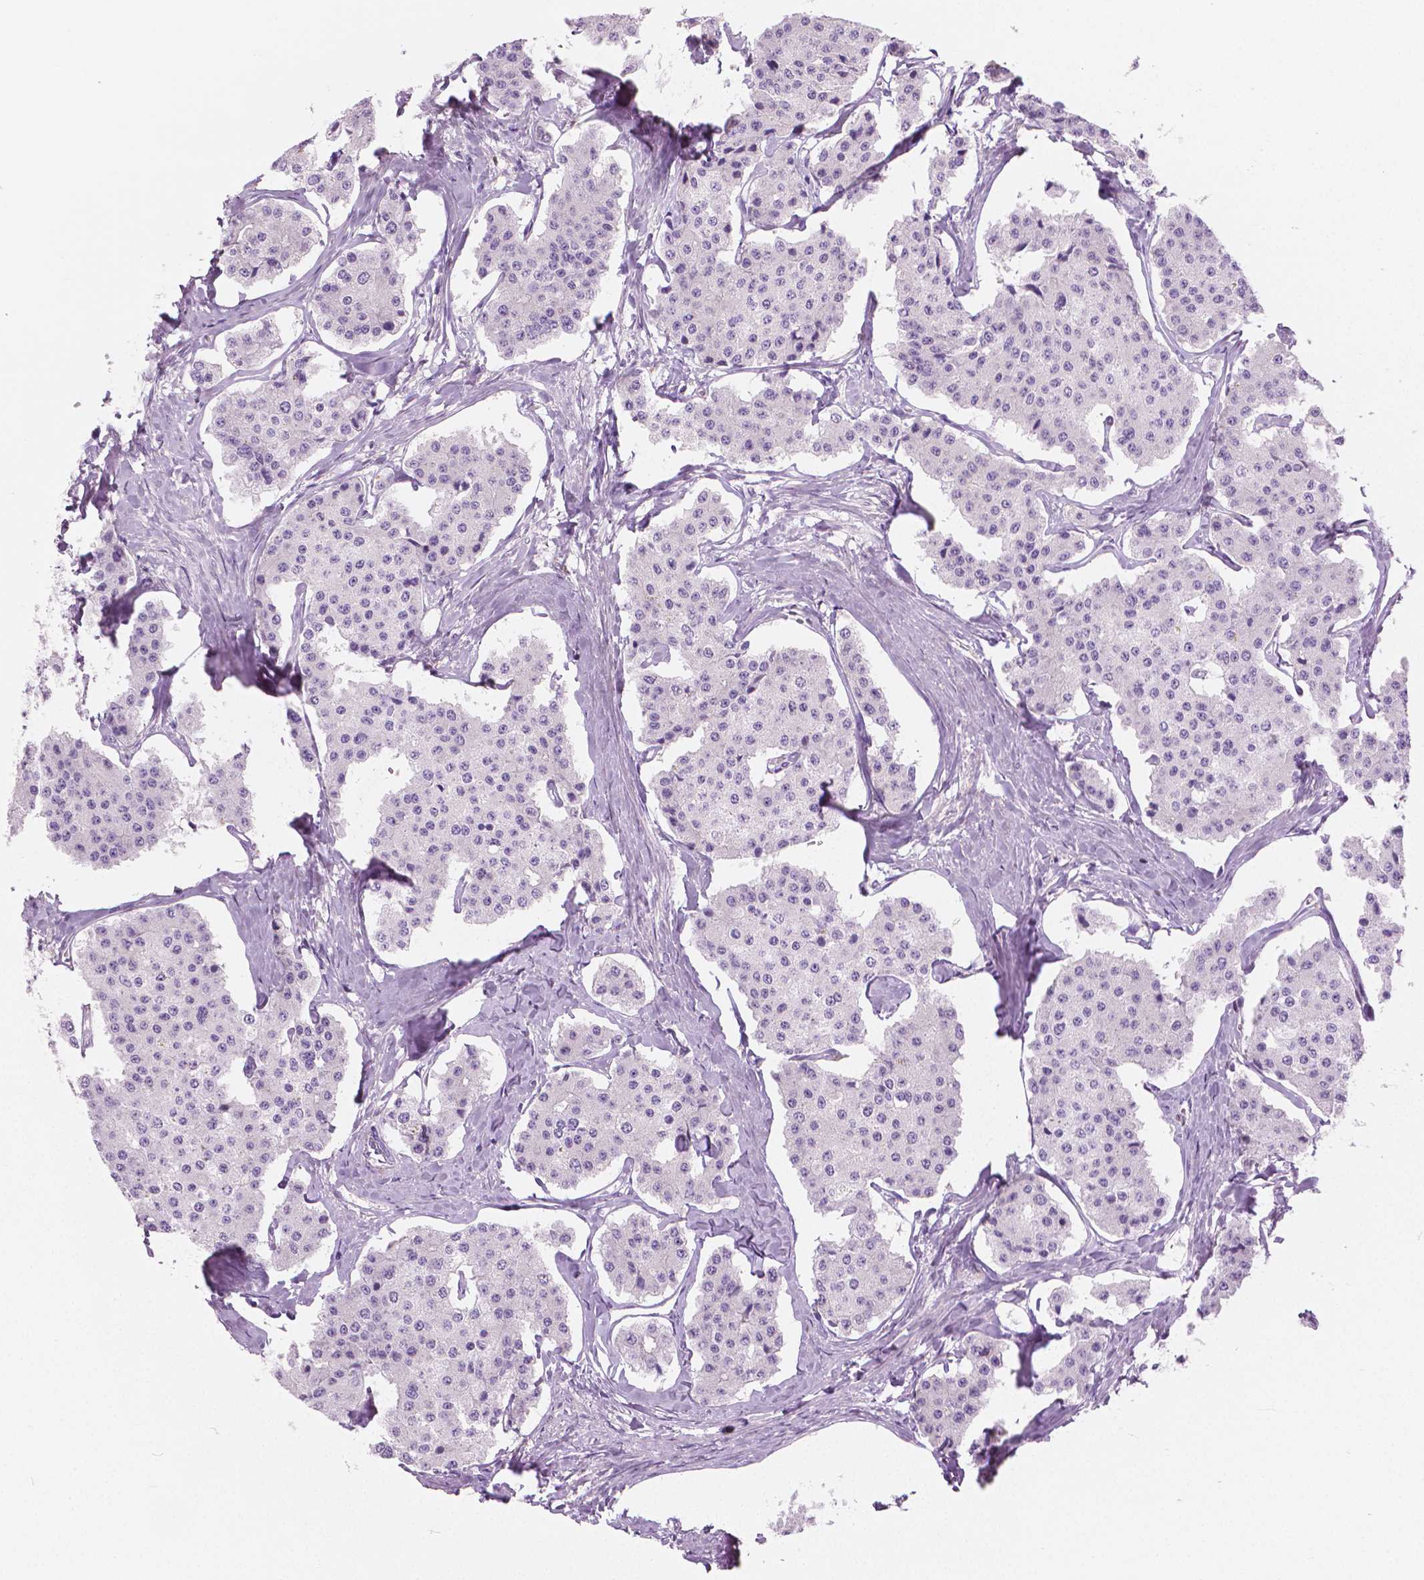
{"staining": {"intensity": "negative", "quantity": "none", "location": "none"}, "tissue": "carcinoid", "cell_type": "Tumor cells", "image_type": "cancer", "snomed": [{"axis": "morphology", "description": "Carcinoid, malignant, NOS"}, {"axis": "topography", "description": "Small intestine"}], "caption": "Immunohistochemical staining of human carcinoid displays no significant positivity in tumor cells.", "gene": "GALM", "patient": {"sex": "female", "age": 65}}